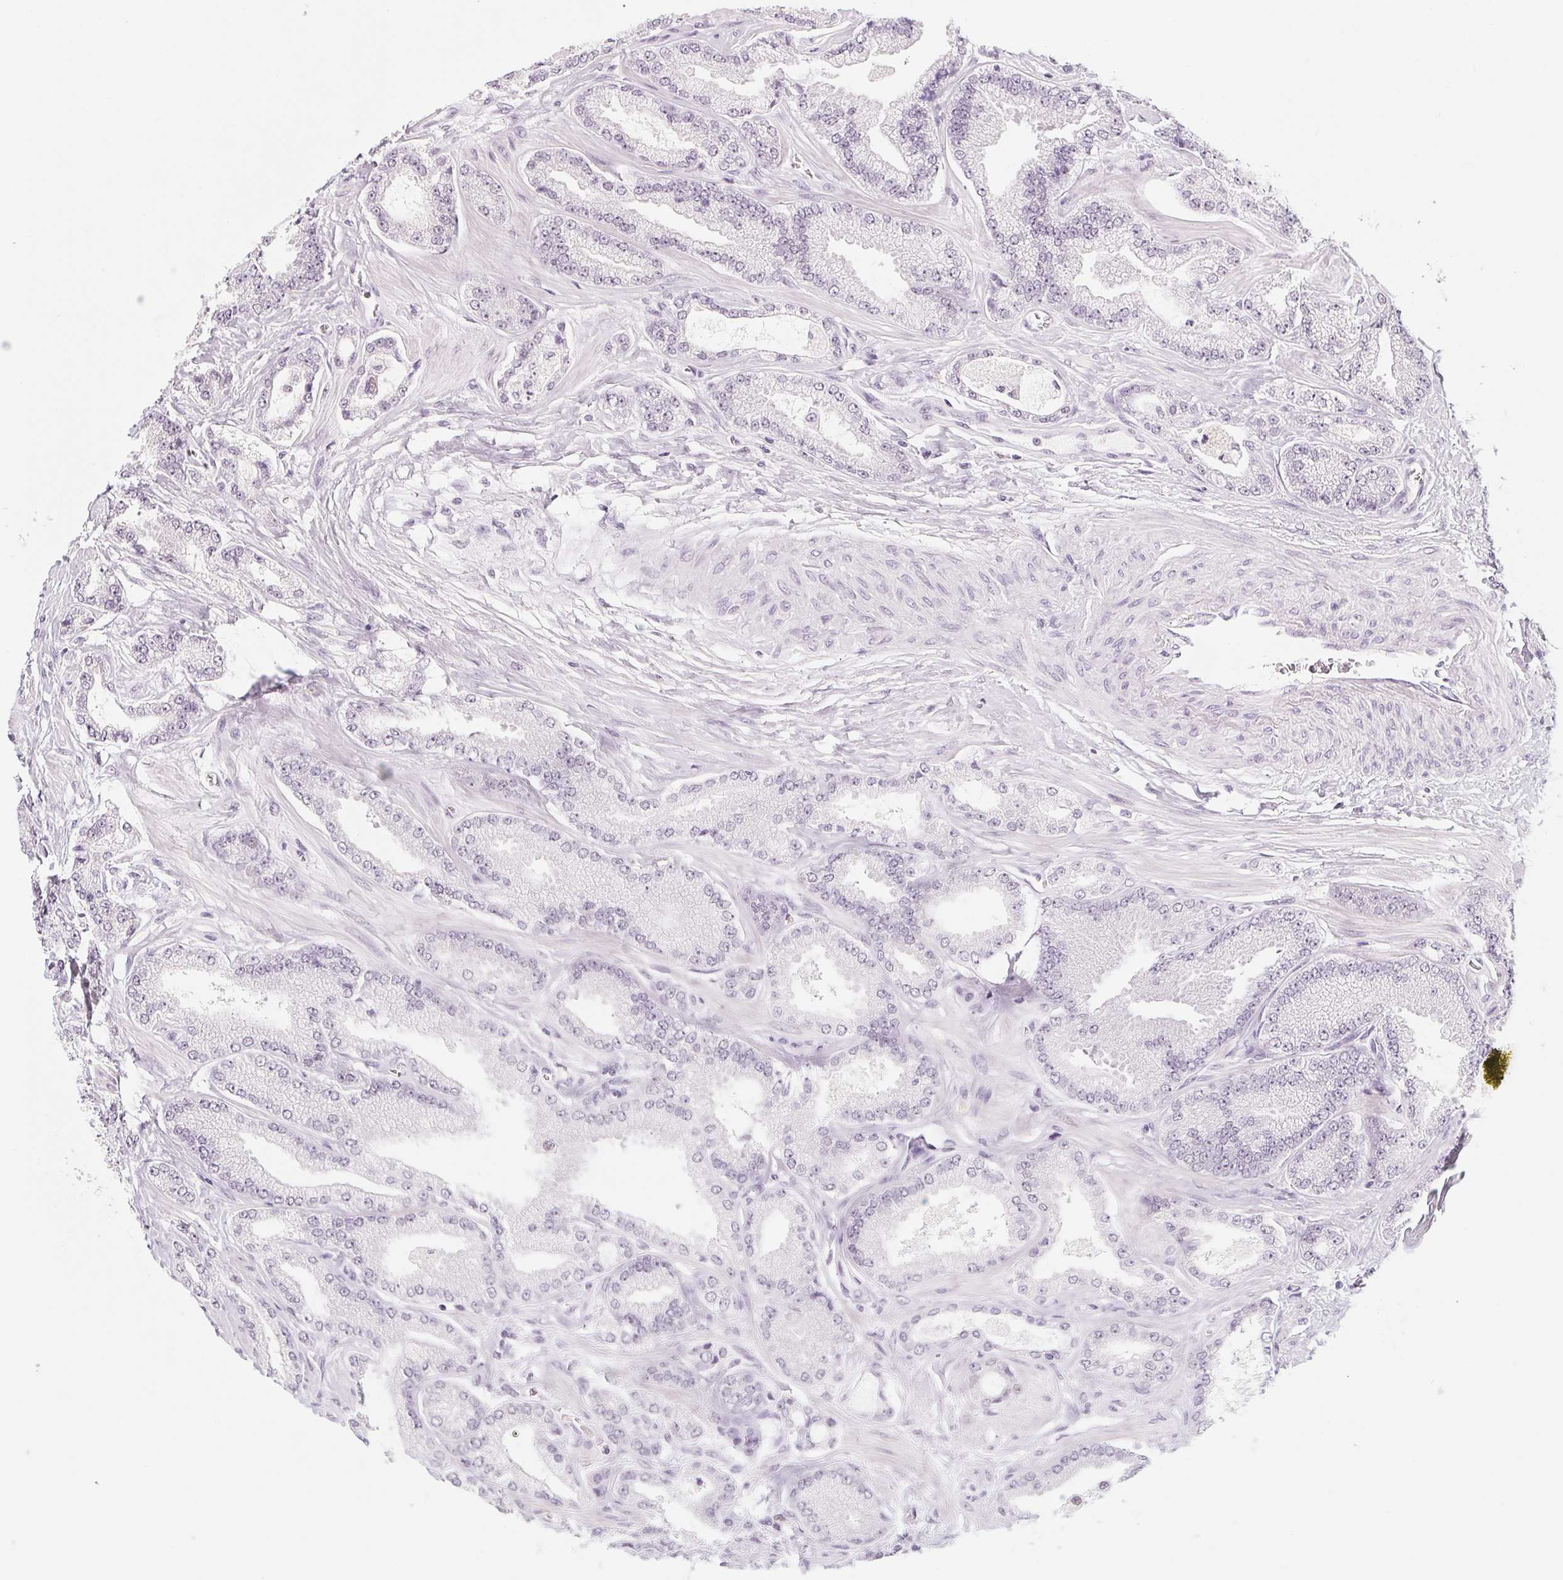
{"staining": {"intensity": "negative", "quantity": "none", "location": "none"}, "tissue": "prostate cancer", "cell_type": "Tumor cells", "image_type": "cancer", "snomed": [{"axis": "morphology", "description": "Adenocarcinoma, Low grade"}, {"axis": "topography", "description": "Prostate"}], "caption": "An image of adenocarcinoma (low-grade) (prostate) stained for a protein displays no brown staining in tumor cells.", "gene": "ZIC4", "patient": {"sex": "male", "age": 55}}